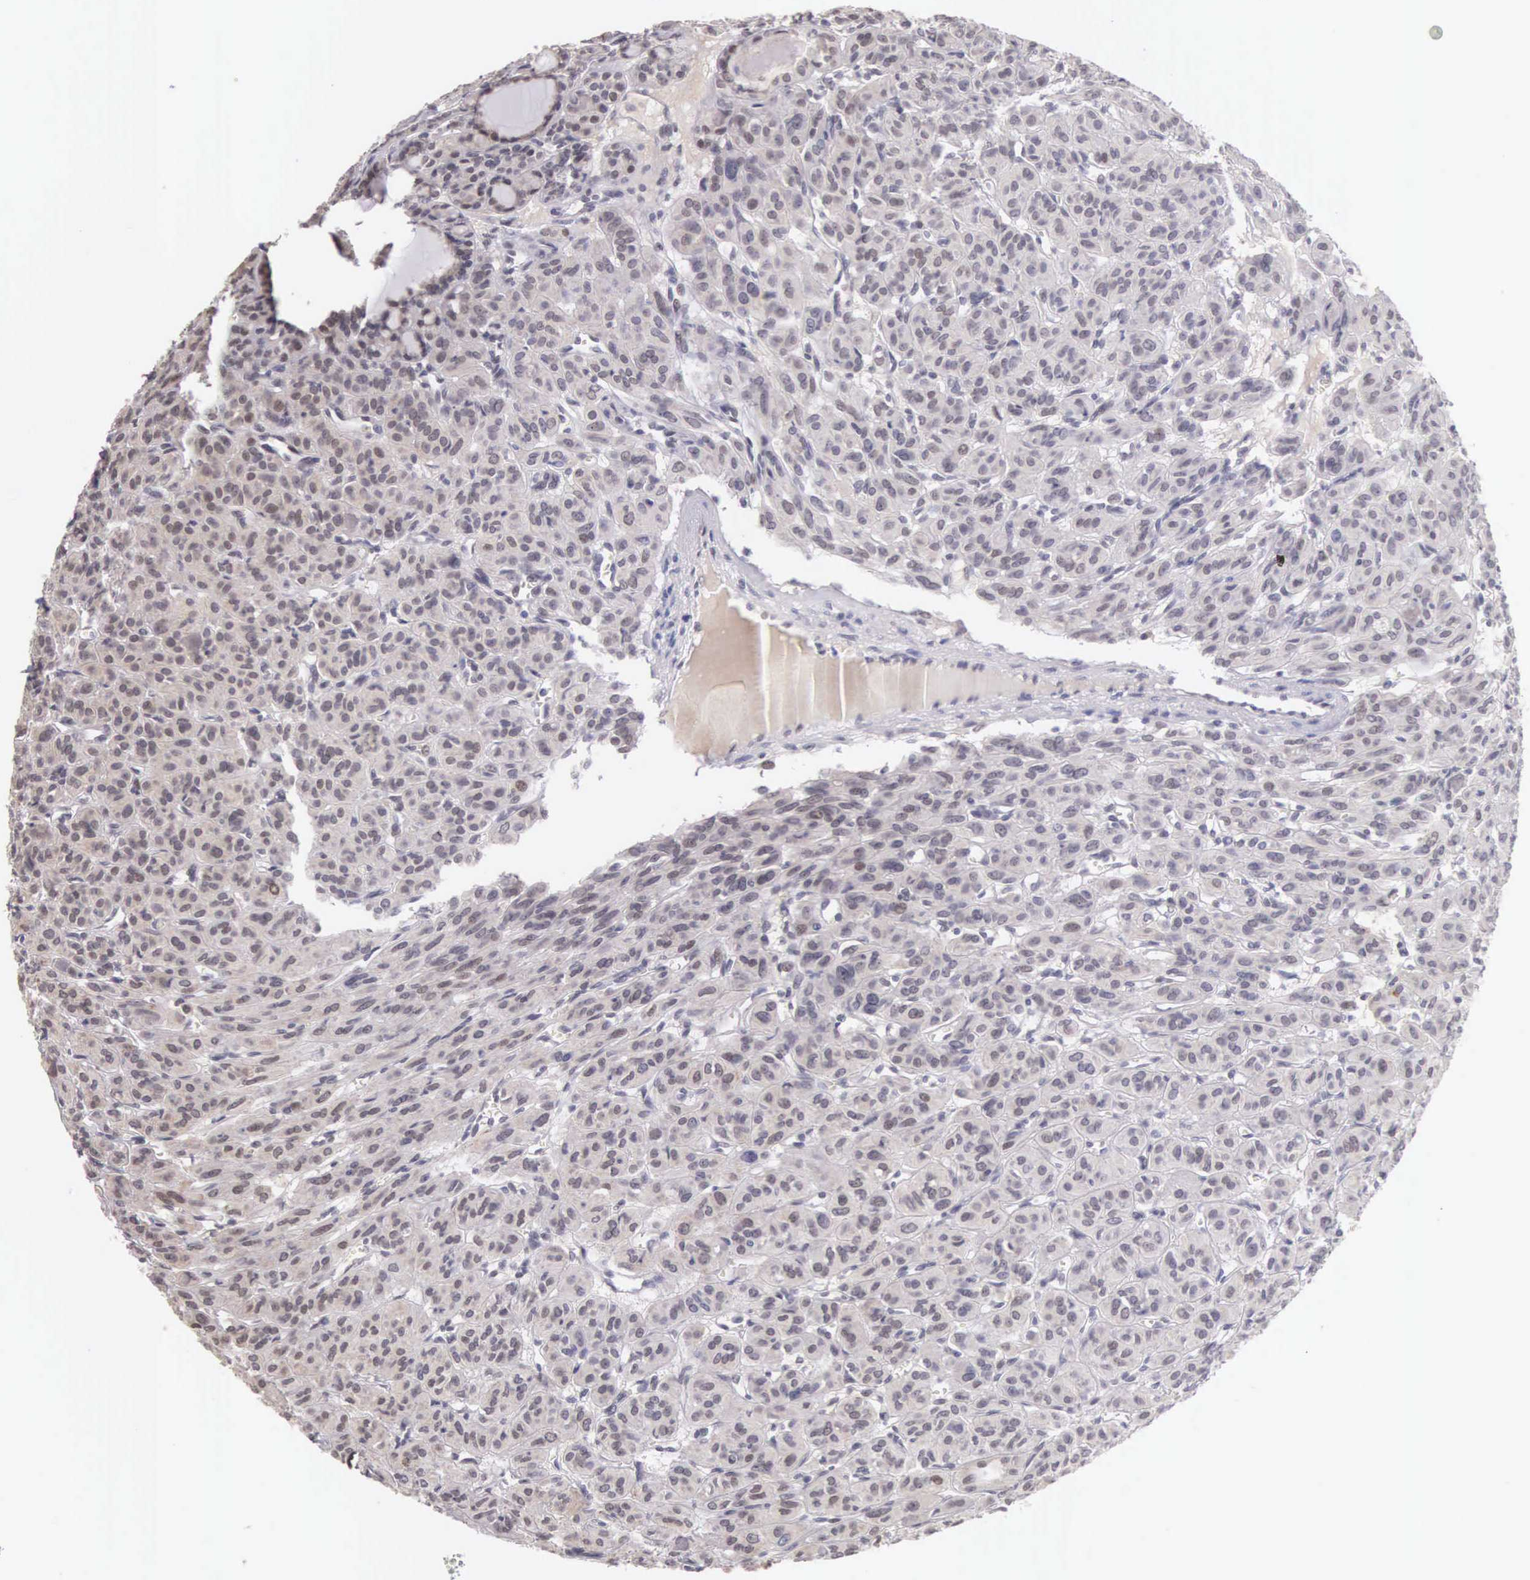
{"staining": {"intensity": "weak", "quantity": "<25%", "location": "nuclear"}, "tissue": "thyroid cancer", "cell_type": "Tumor cells", "image_type": "cancer", "snomed": [{"axis": "morphology", "description": "Follicular adenoma carcinoma, NOS"}, {"axis": "topography", "description": "Thyroid gland"}], "caption": "Protein analysis of thyroid cancer demonstrates no significant positivity in tumor cells.", "gene": "HMGXB4", "patient": {"sex": "female", "age": 71}}